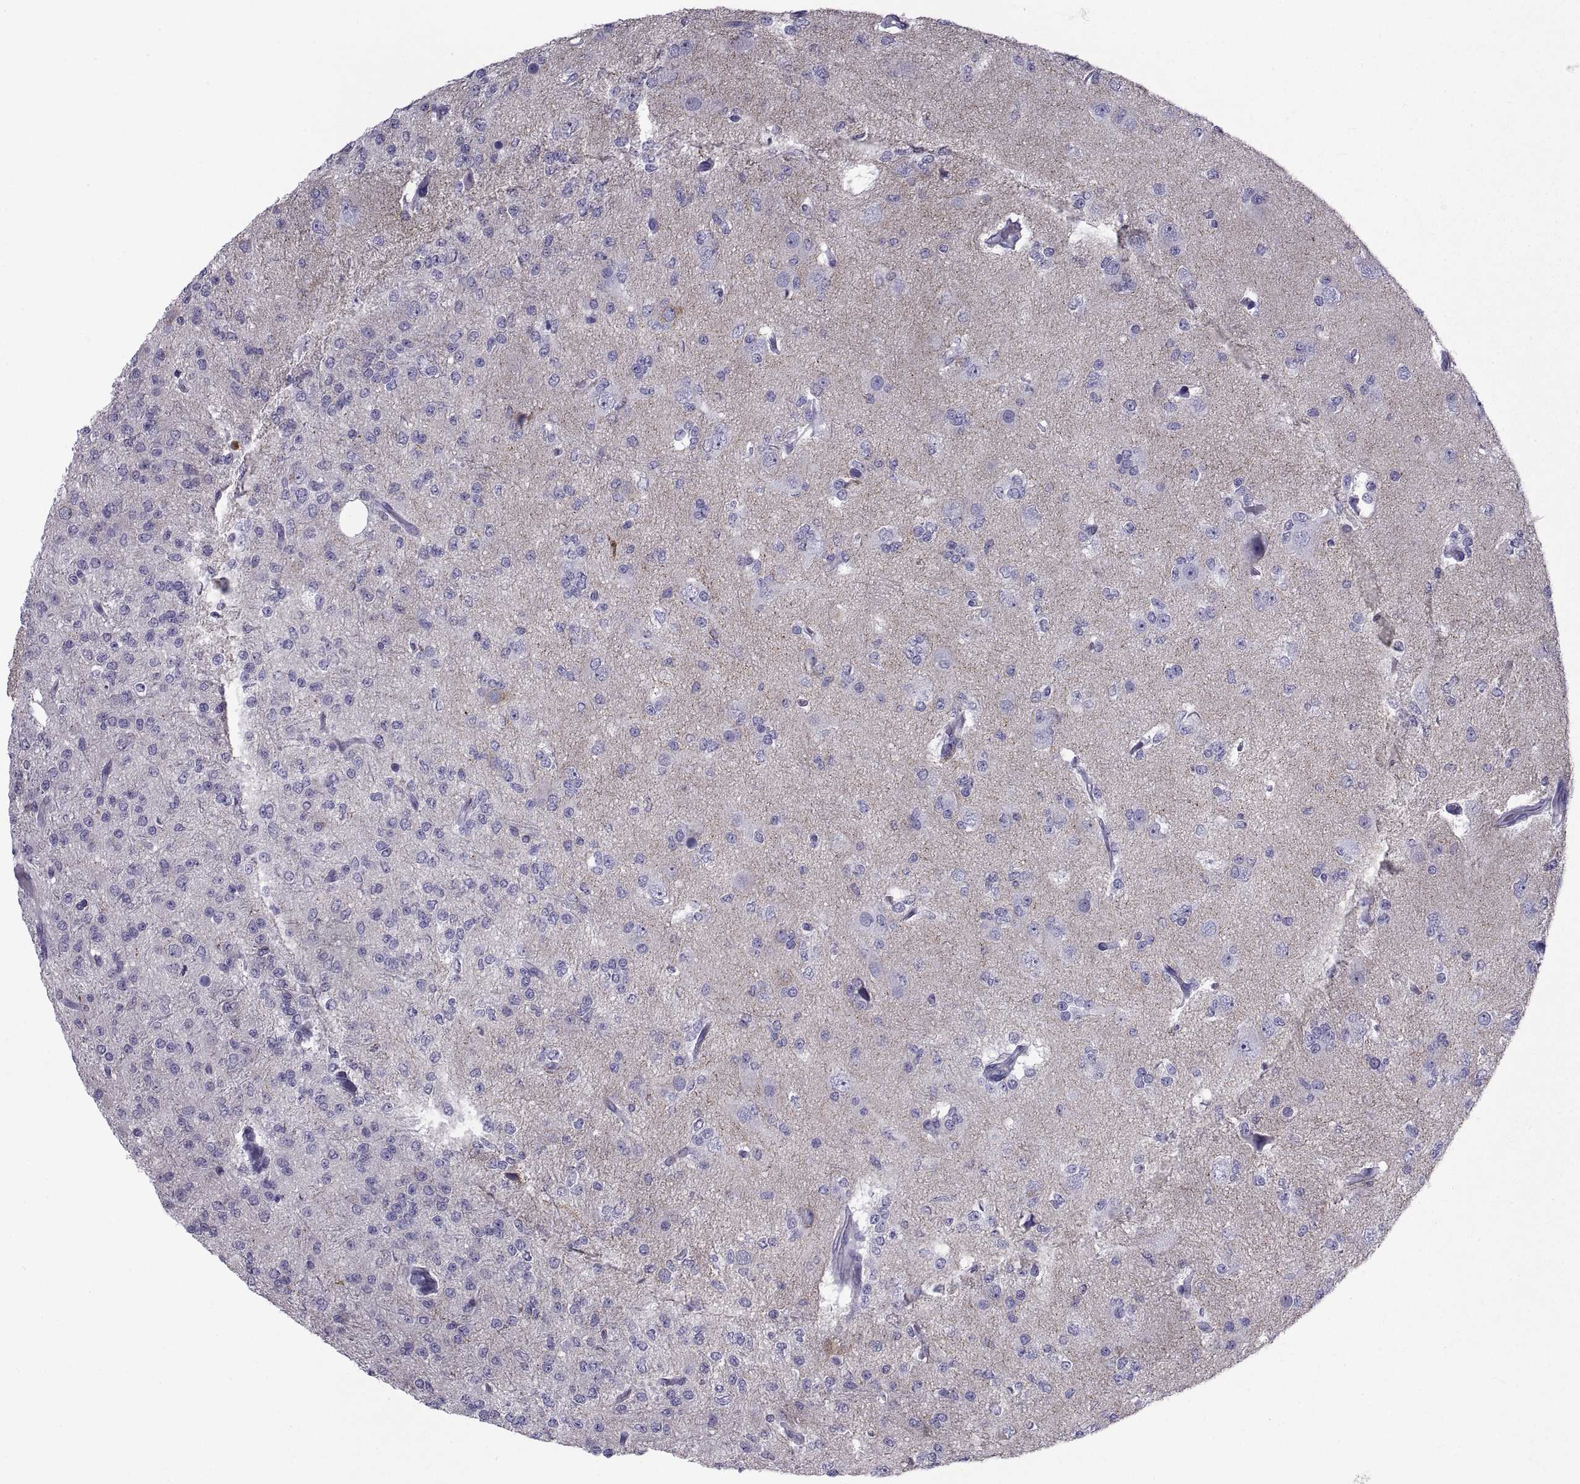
{"staining": {"intensity": "negative", "quantity": "none", "location": "none"}, "tissue": "glioma", "cell_type": "Tumor cells", "image_type": "cancer", "snomed": [{"axis": "morphology", "description": "Glioma, malignant, Low grade"}, {"axis": "topography", "description": "Brain"}], "caption": "Photomicrograph shows no significant protein expression in tumor cells of malignant glioma (low-grade).", "gene": "NPTX2", "patient": {"sex": "male", "age": 27}}